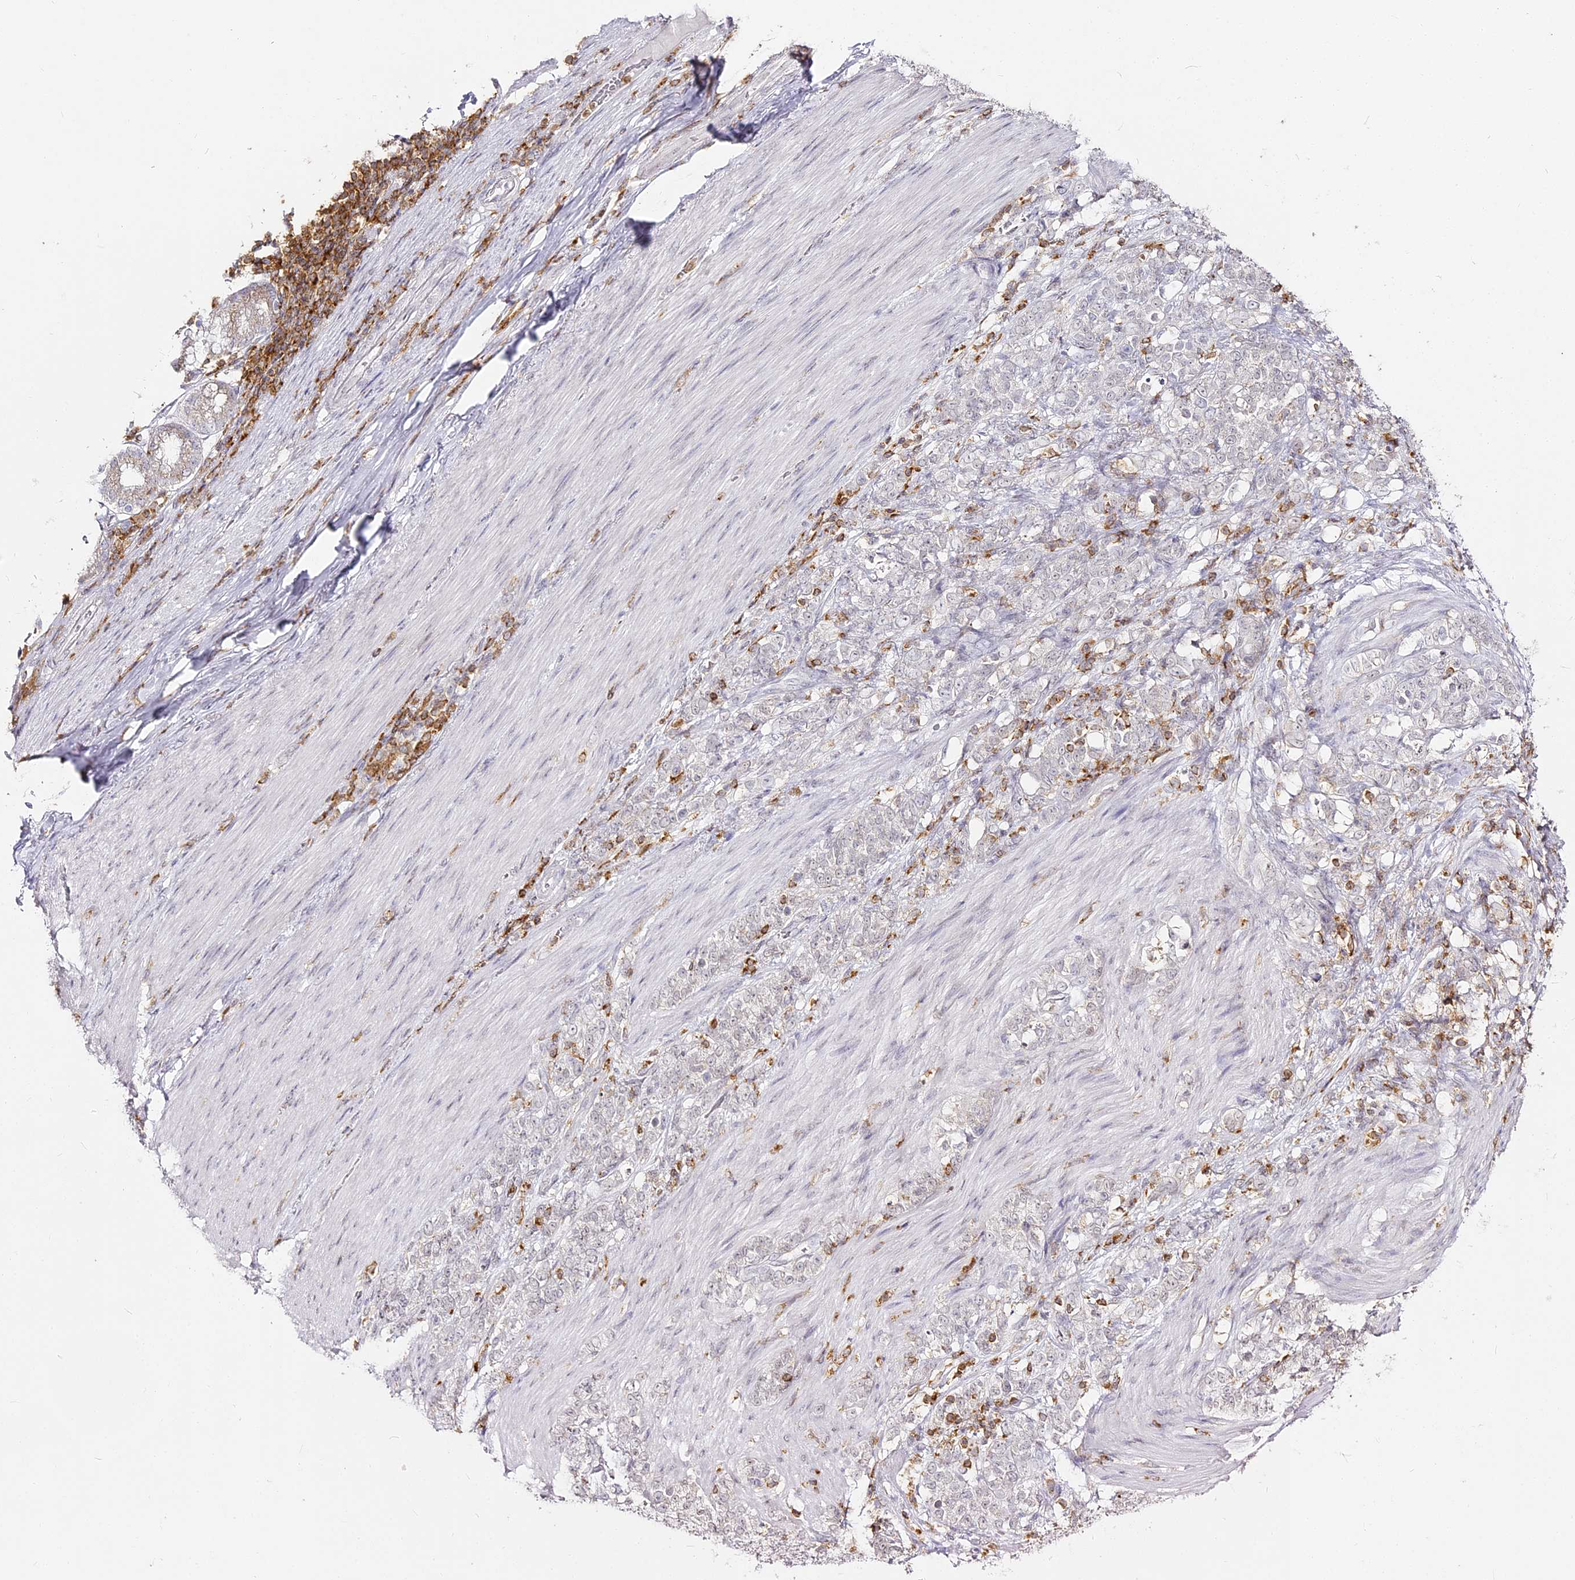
{"staining": {"intensity": "negative", "quantity": "none", "location": "none"}, "tissue": "stomach cancer", "cell_type": "Tumor cells", "image_type": "cancer", "snomed": [{"axis": "morphology", "description": "Adenocarcinoma, NOS"}, {"axis": "topography", "description": "Stomach"}], "caption": "Immunohistochemistry micrograph of neoplastic tissue: stomach cancer stained with DAB (3,3'-diaminobenzidine) exhibits no significant protein staining in tumor cells. (IHC, brightfield microscopy, high magnification).", "gene": "DOCK2", "patient": {"sex": "female", "age": 79}}